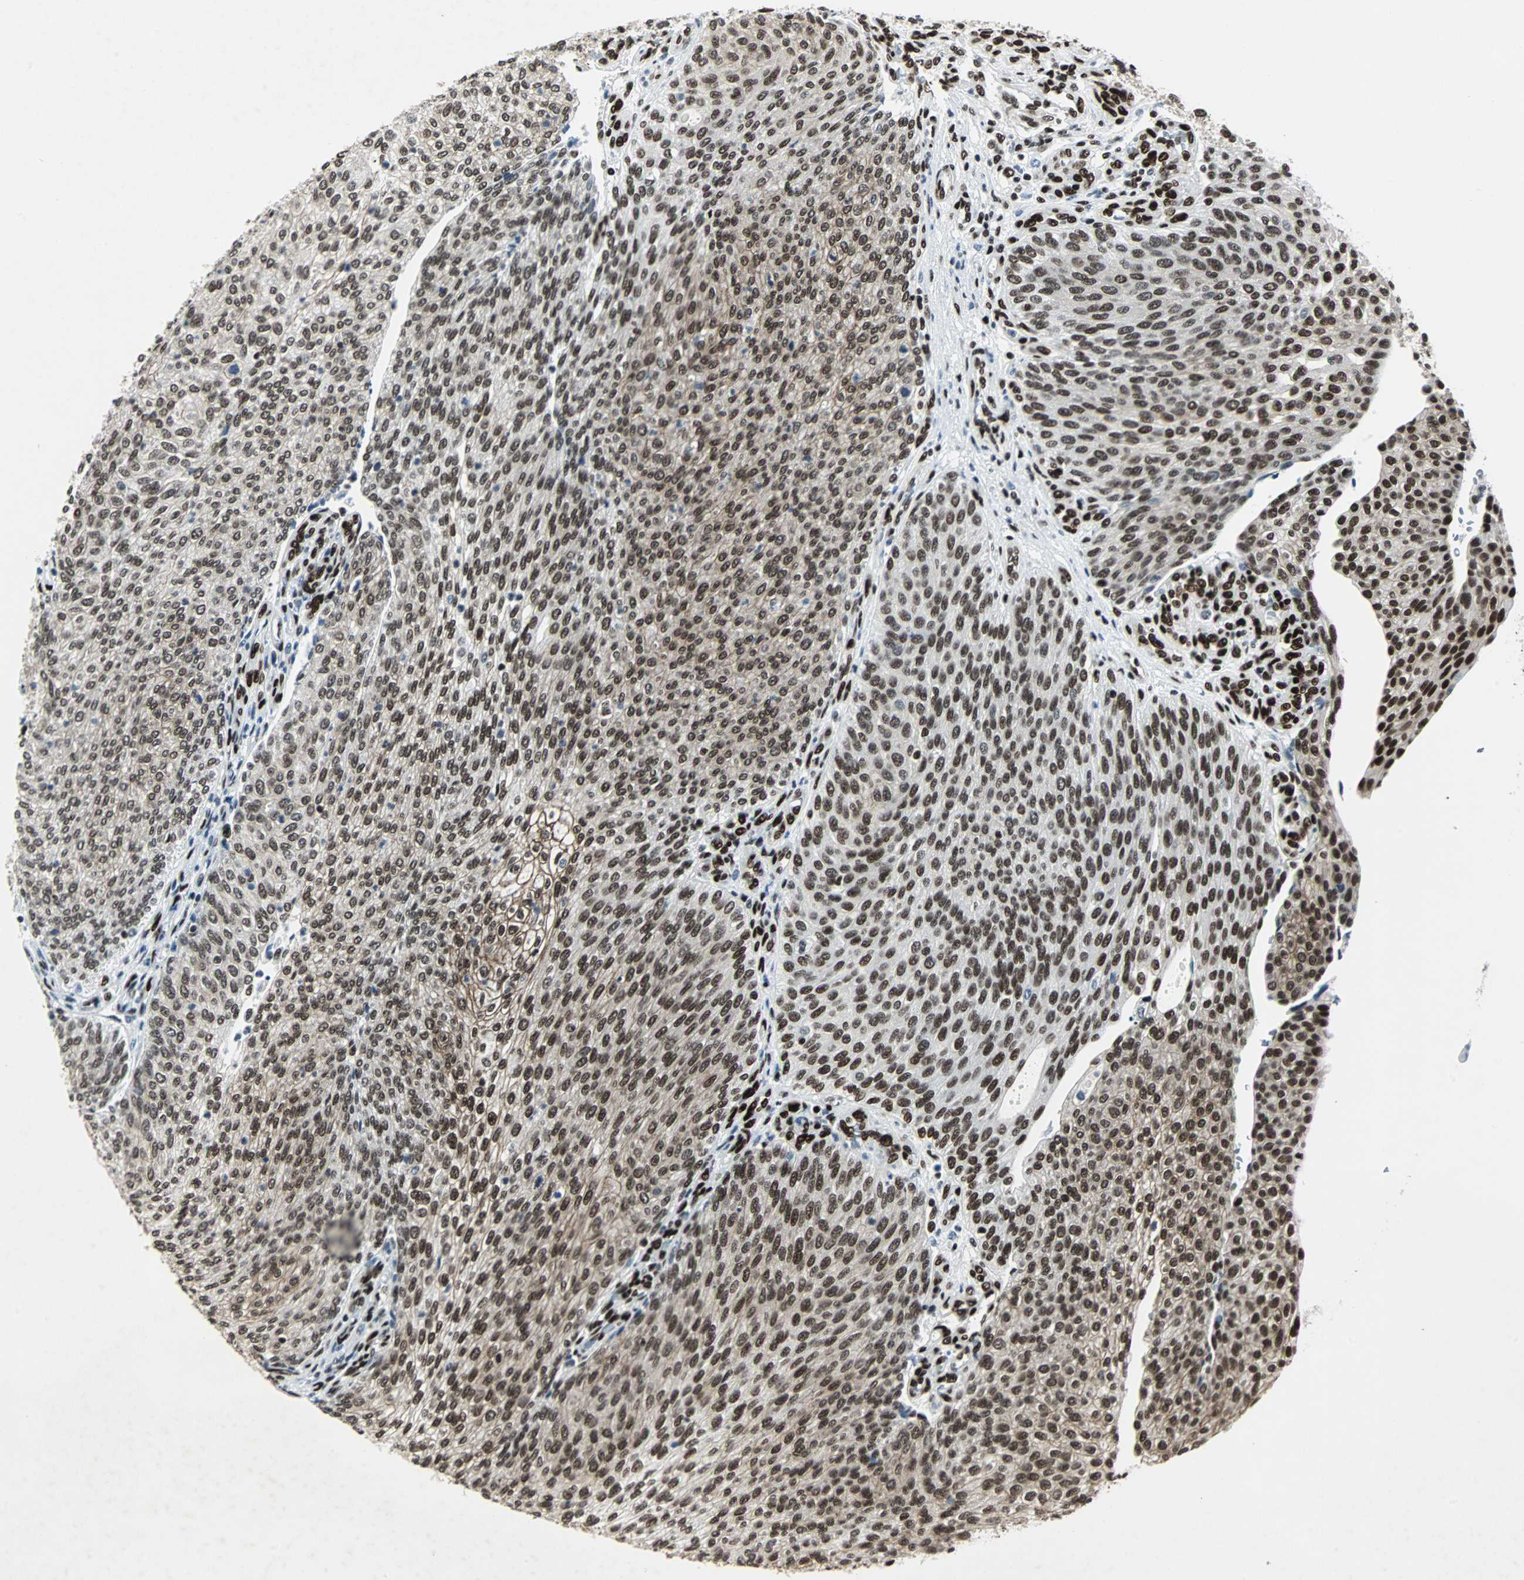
{"staining": {"intensity": "moderate", "quantity": ">75%", "location": "nuclear"}, "tissue": "urothelial cancer", "cell_type": "Tumor cells", "image_type": "cancer", "snomed": [{"axis": "morphology", "description": "Urothelial carcinoma, Low grade"}, {"axis": "topography", "description": "Urinary bladder"}], "caption": "Urothelial carcinoma (low-grade) stained with a protein marker demonstrates moderate staining in tumor cells.", "gene": "MEF2D", "patient": {"sex": "female", "age": 79}}